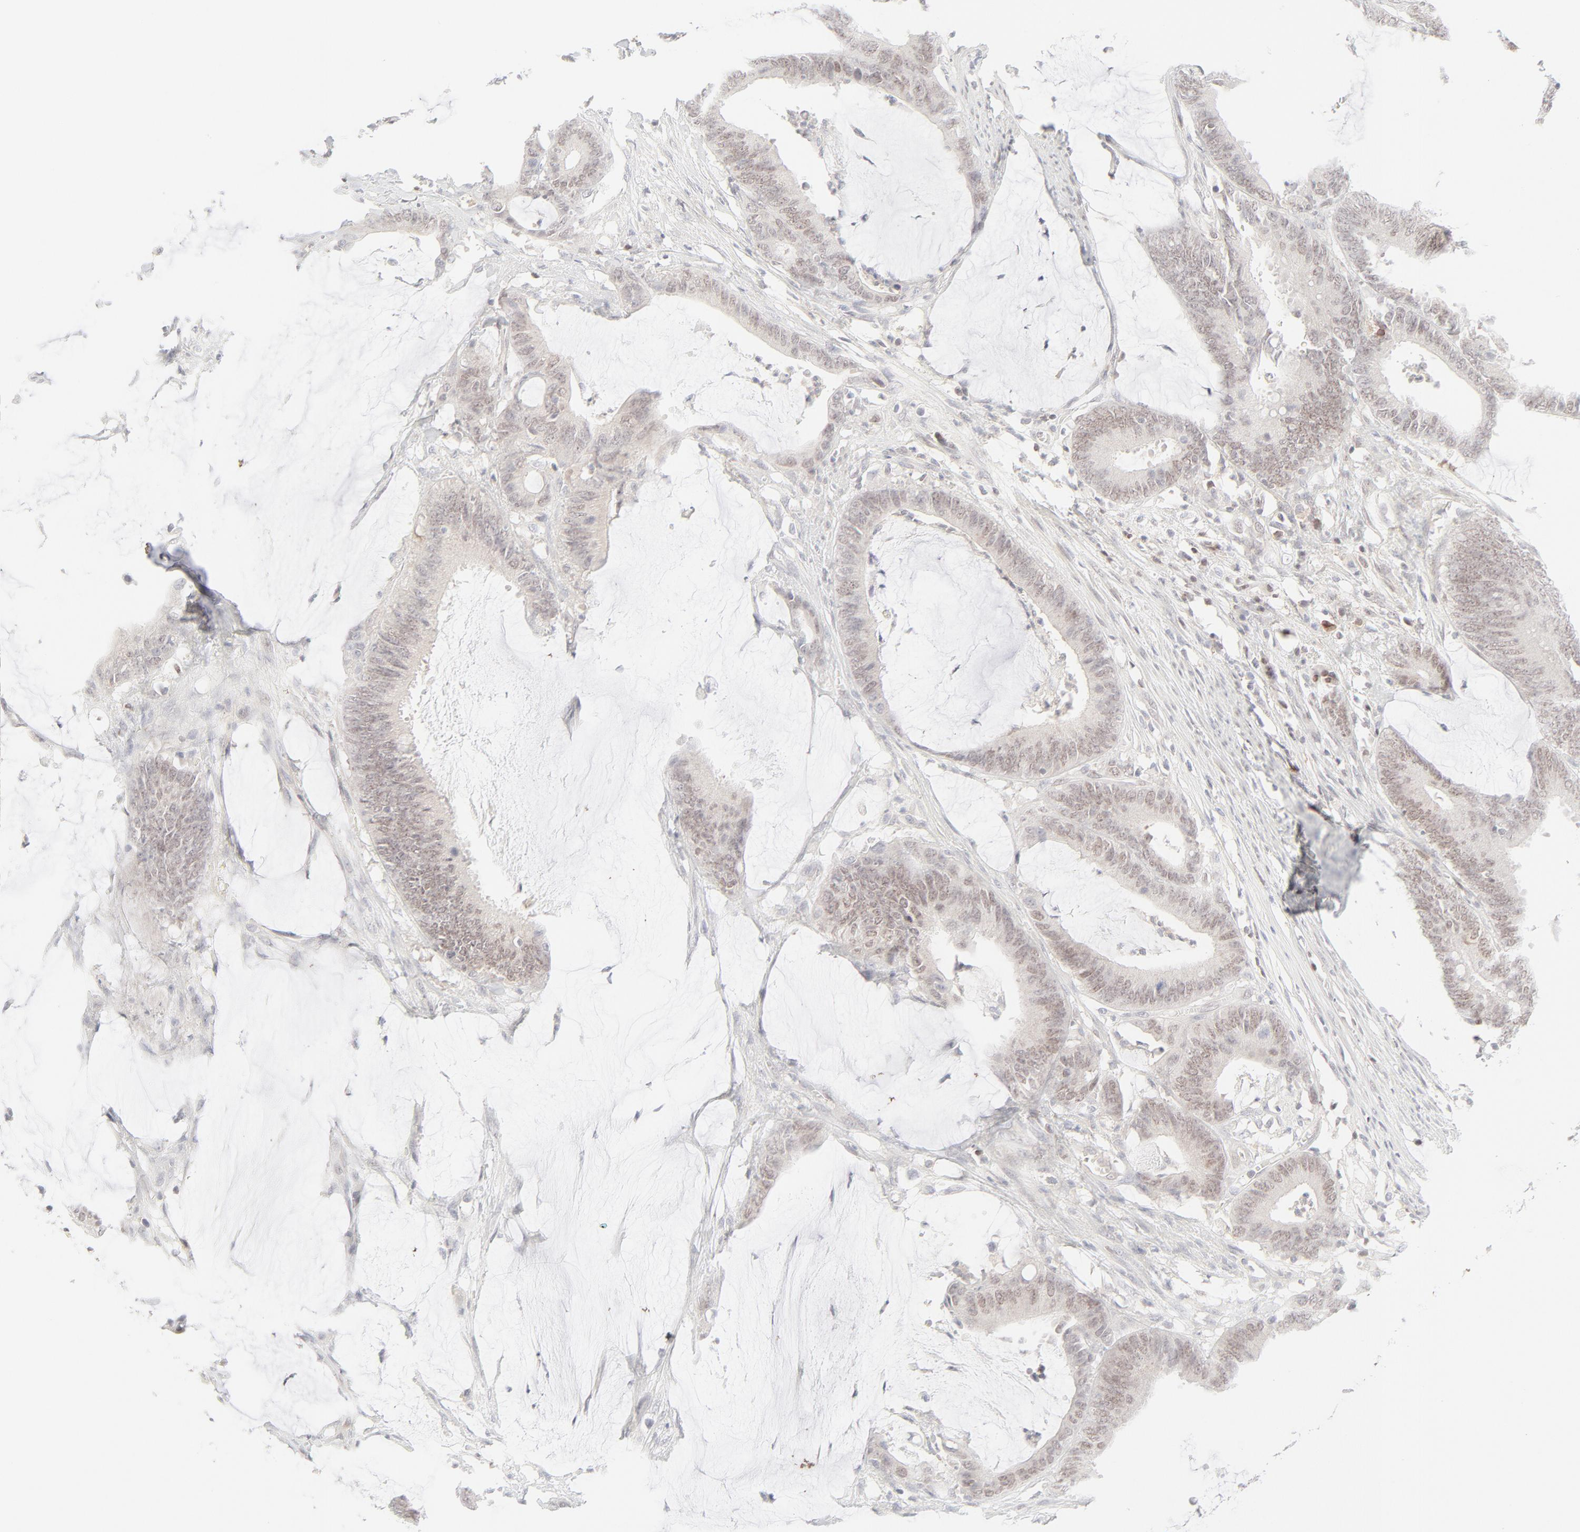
{"staining": {"intensity": "weak", "quantity": ">75%", "location": "nuclear"}, "tissue": "colorectal cancer", "cell_type": "Tumor cells", "image_type": "cancer", "snomed": [{"axis": "morphology", "description": "Adenocarcinoma, NOS"}, {"axis": "topography", "description": "Rectum"}], "caption": "The immunohistochemical stain labels weak nuclear expression in tumor cells of colorectal cancer (adenocarcinoma) tissue. The protein of interest is stained brown, and the nuclei are stained in blue (DAB IHC with brightfield microscopy, high magnification).", "gene": "PRKCB", "patient": {"sex": "female", "age": 66}}